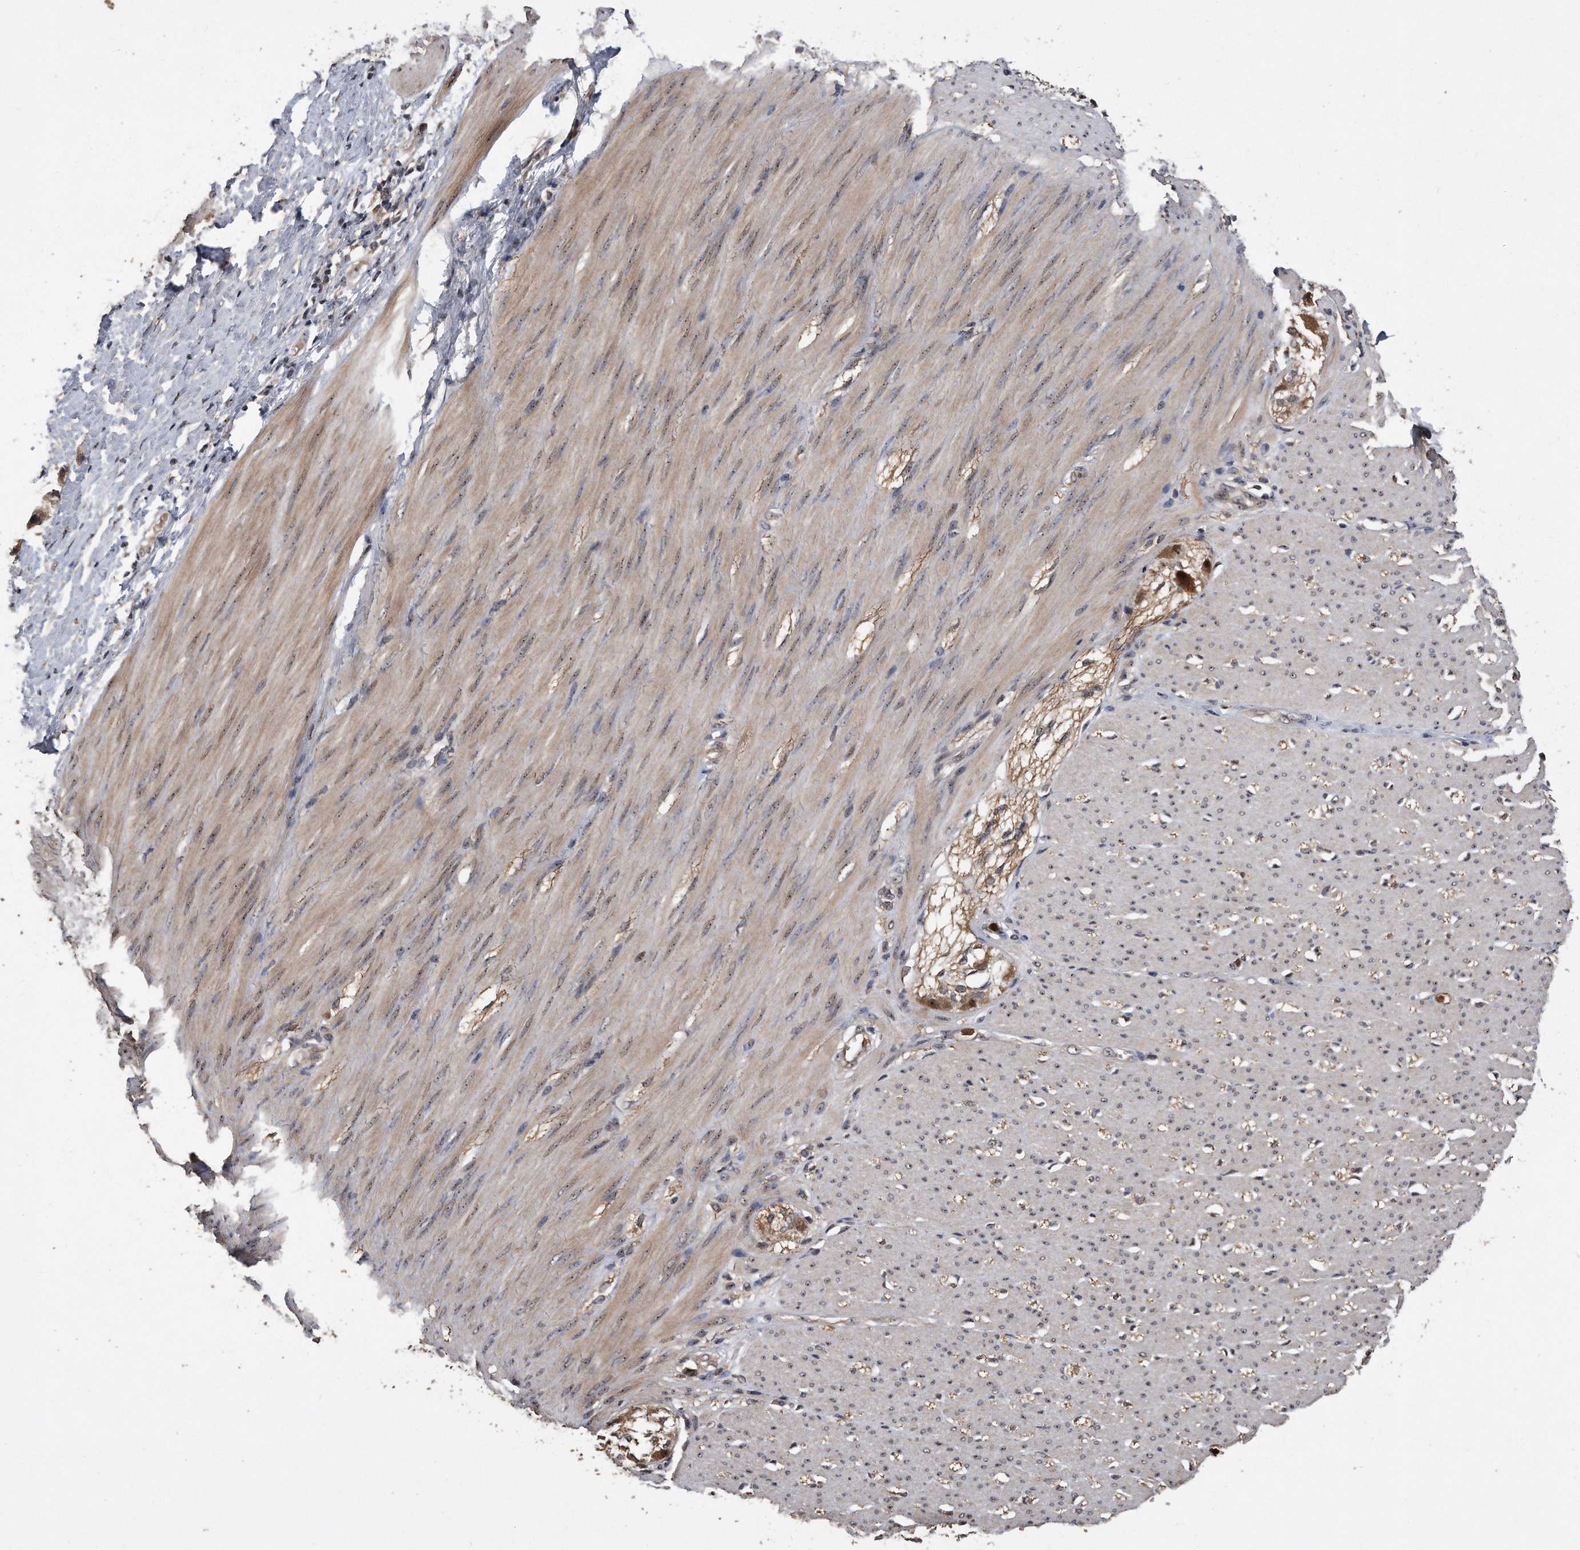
{"staining": {"intensity": "weak", "quantity": ">75%", "location": "cytoplasmic/membranous"}, "tissue": "smooth muscle", "cell_type": "Smooth muscle cells", "image_type": "normal", "snomed": [{"axis": "morphology", "description": "Normal tissue, NOS"}, {"axis": "morphology", "description": "Adenocarcinoma, NOS"}, {"axis": "topography", "description": "Colon"}, {"axis": "topography", "description": "Peripheral nerve tissue"}], "caption": "Immunohistochemical staining of benign smooth muscle shows weak cytoplasmic/membranous protein positivity in approximately >75% of smooth muscle cells.", "gene": "PELO", "patient": {"sex": "male", "age": 14}}